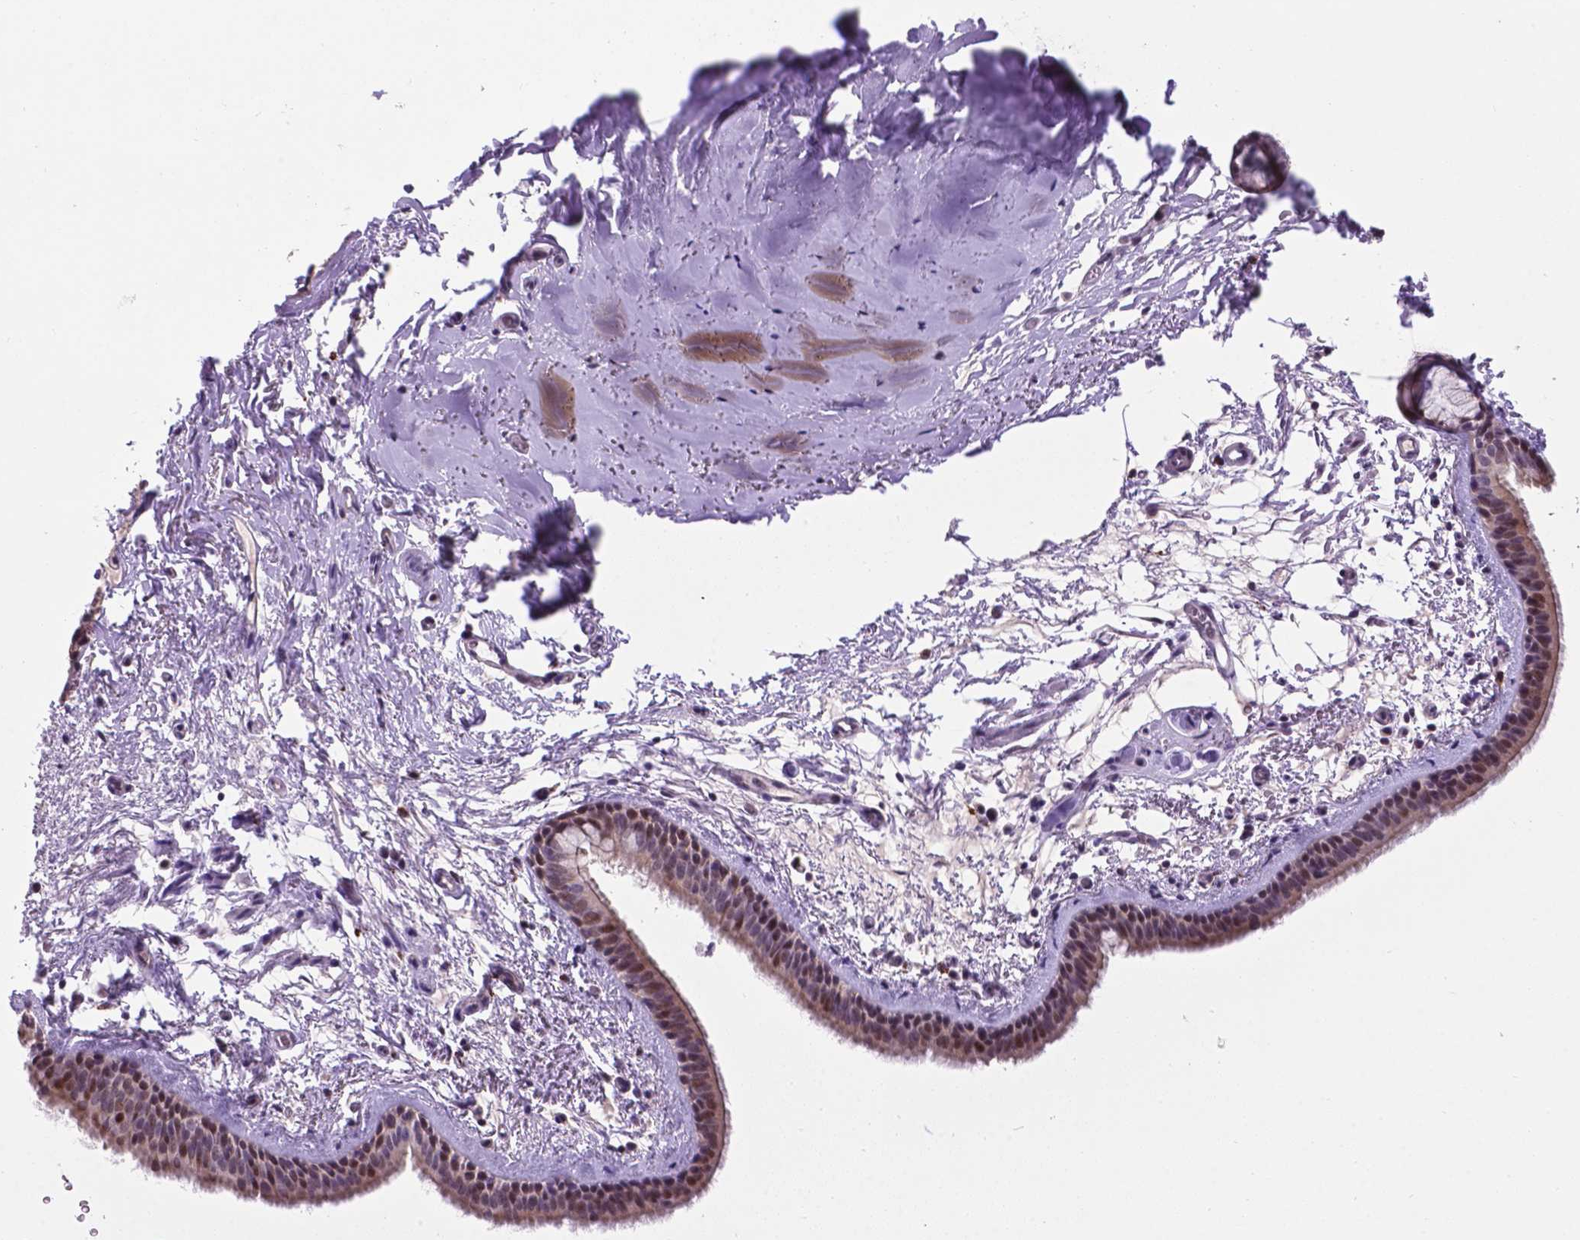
{"staining": {"intensity": "weak", "quantity": "25%-75%", "location": "cytoplasmic/membranous,nuclear"}, "tissue": "bronchus", "cell_type": "Respiratory epithelial cells", "image_type": "normal", "snomed": [{"axis": "morphology", "description": "Normal tissue, NOS"}, {"axis": "topography", "description": "Bronchus"}], "caption": "Weak cytoplasmic/membranous,nuclear protein positivity is appreciated in about 25%-75% of respiratory epithelial cells in bronchus.", "gene": "SMAD2", "patient": {"sex": "female", "age": 61}}